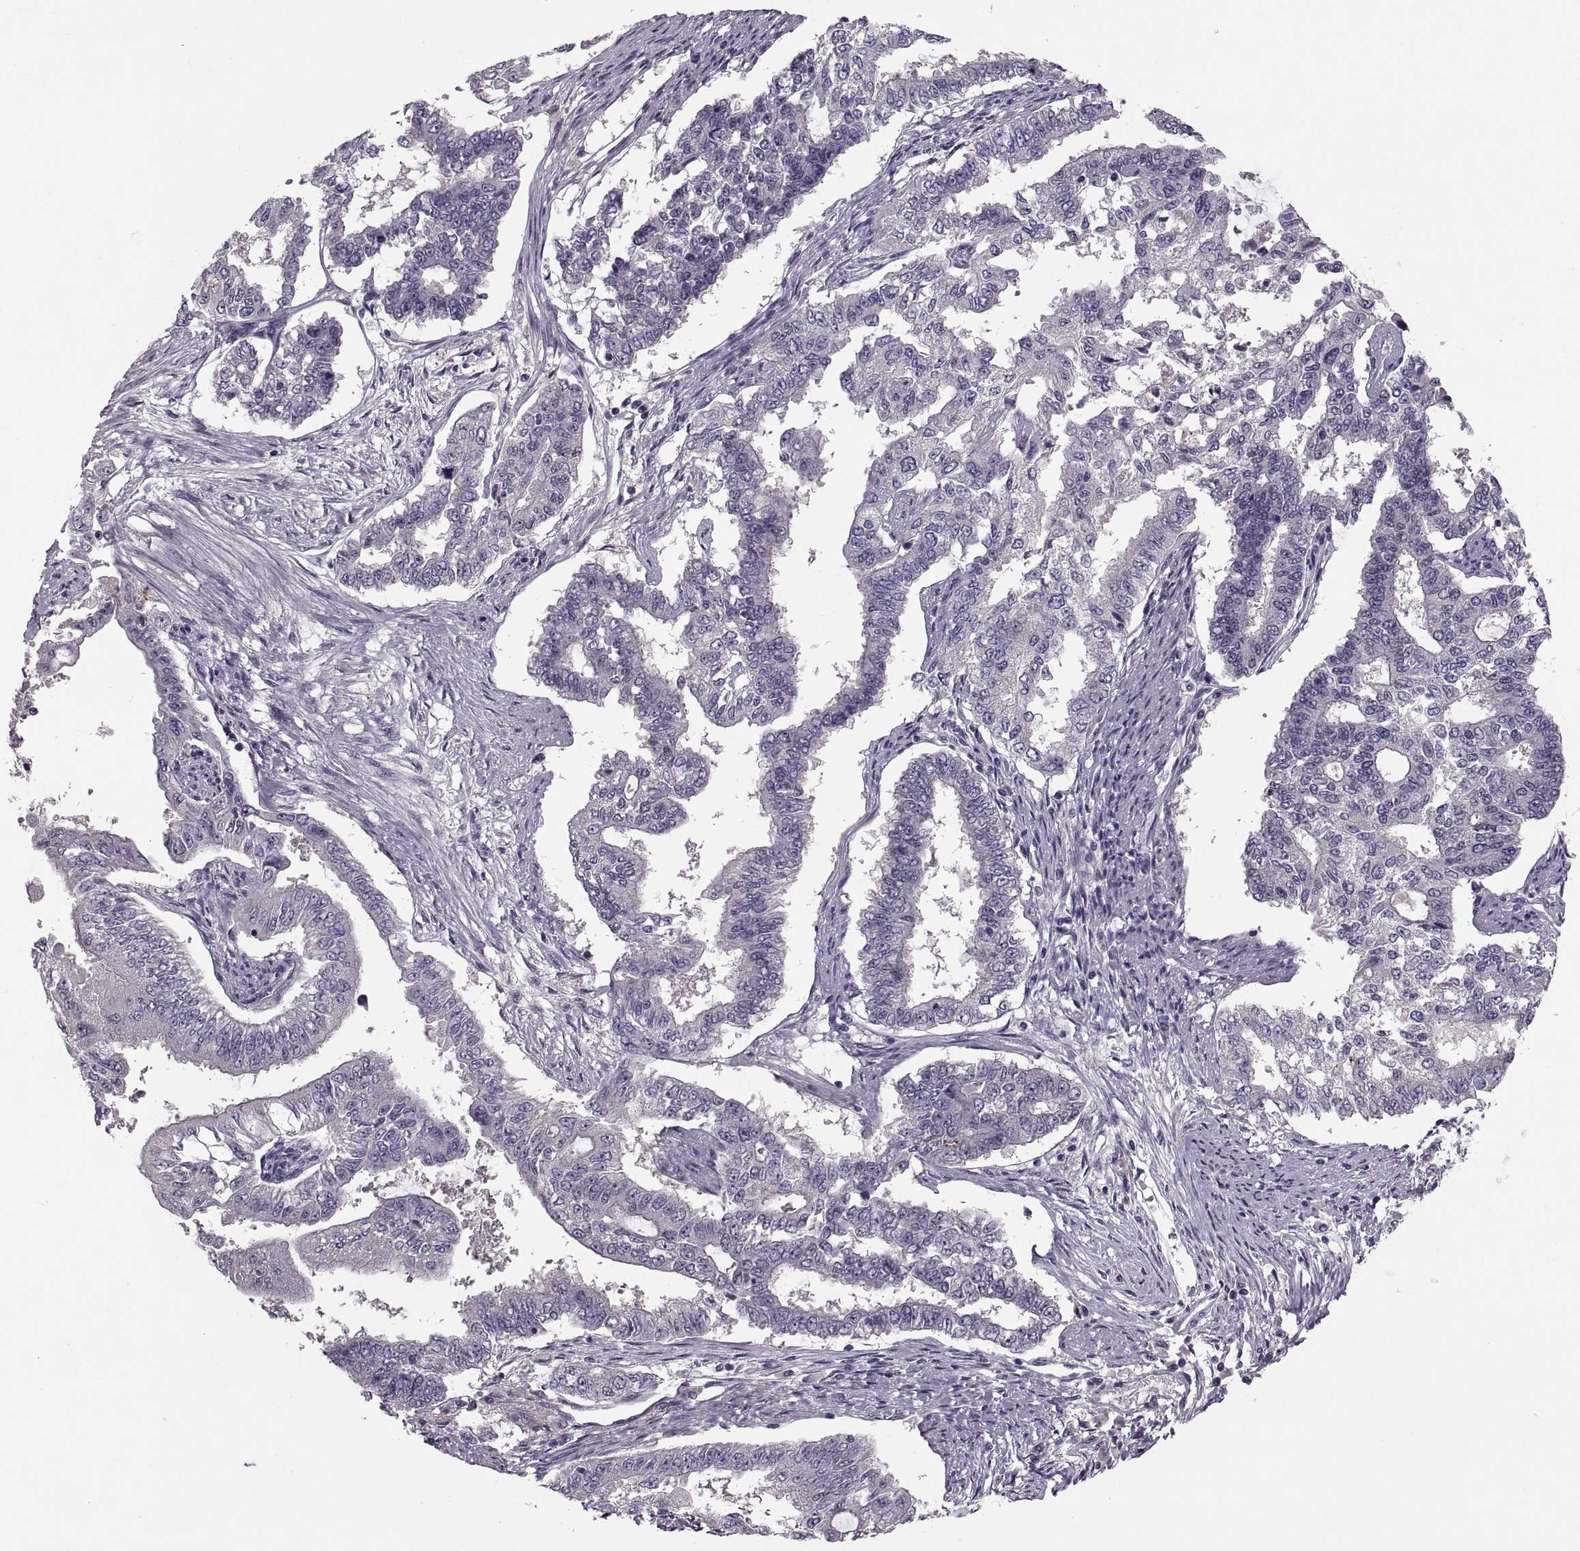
{"staining": {"intensity": "negative", "quantity": "none", "location": "none"}, "tissue": "endometrial cancer", "cell_type": "Tumor cells", "image_type": "cancer", "snomed": [{"axis": "morphology", "description": "Adenocarcinoma, NOS"}, {"axis": "topography", "description": "Uterus"}], "caption": "Image shows no protein expression in tumor cells of adenocarcinoma (endometrial) tissue. The staining was performed using DAB (3,3'-diaminobenzidine) to visualize the protein expression in brown, while the nuclei were stained in blue with hematoxylin (Magnification: 20x).", "gene": "CACNA1F", "patient": {"sex": "female", "age": 59}}